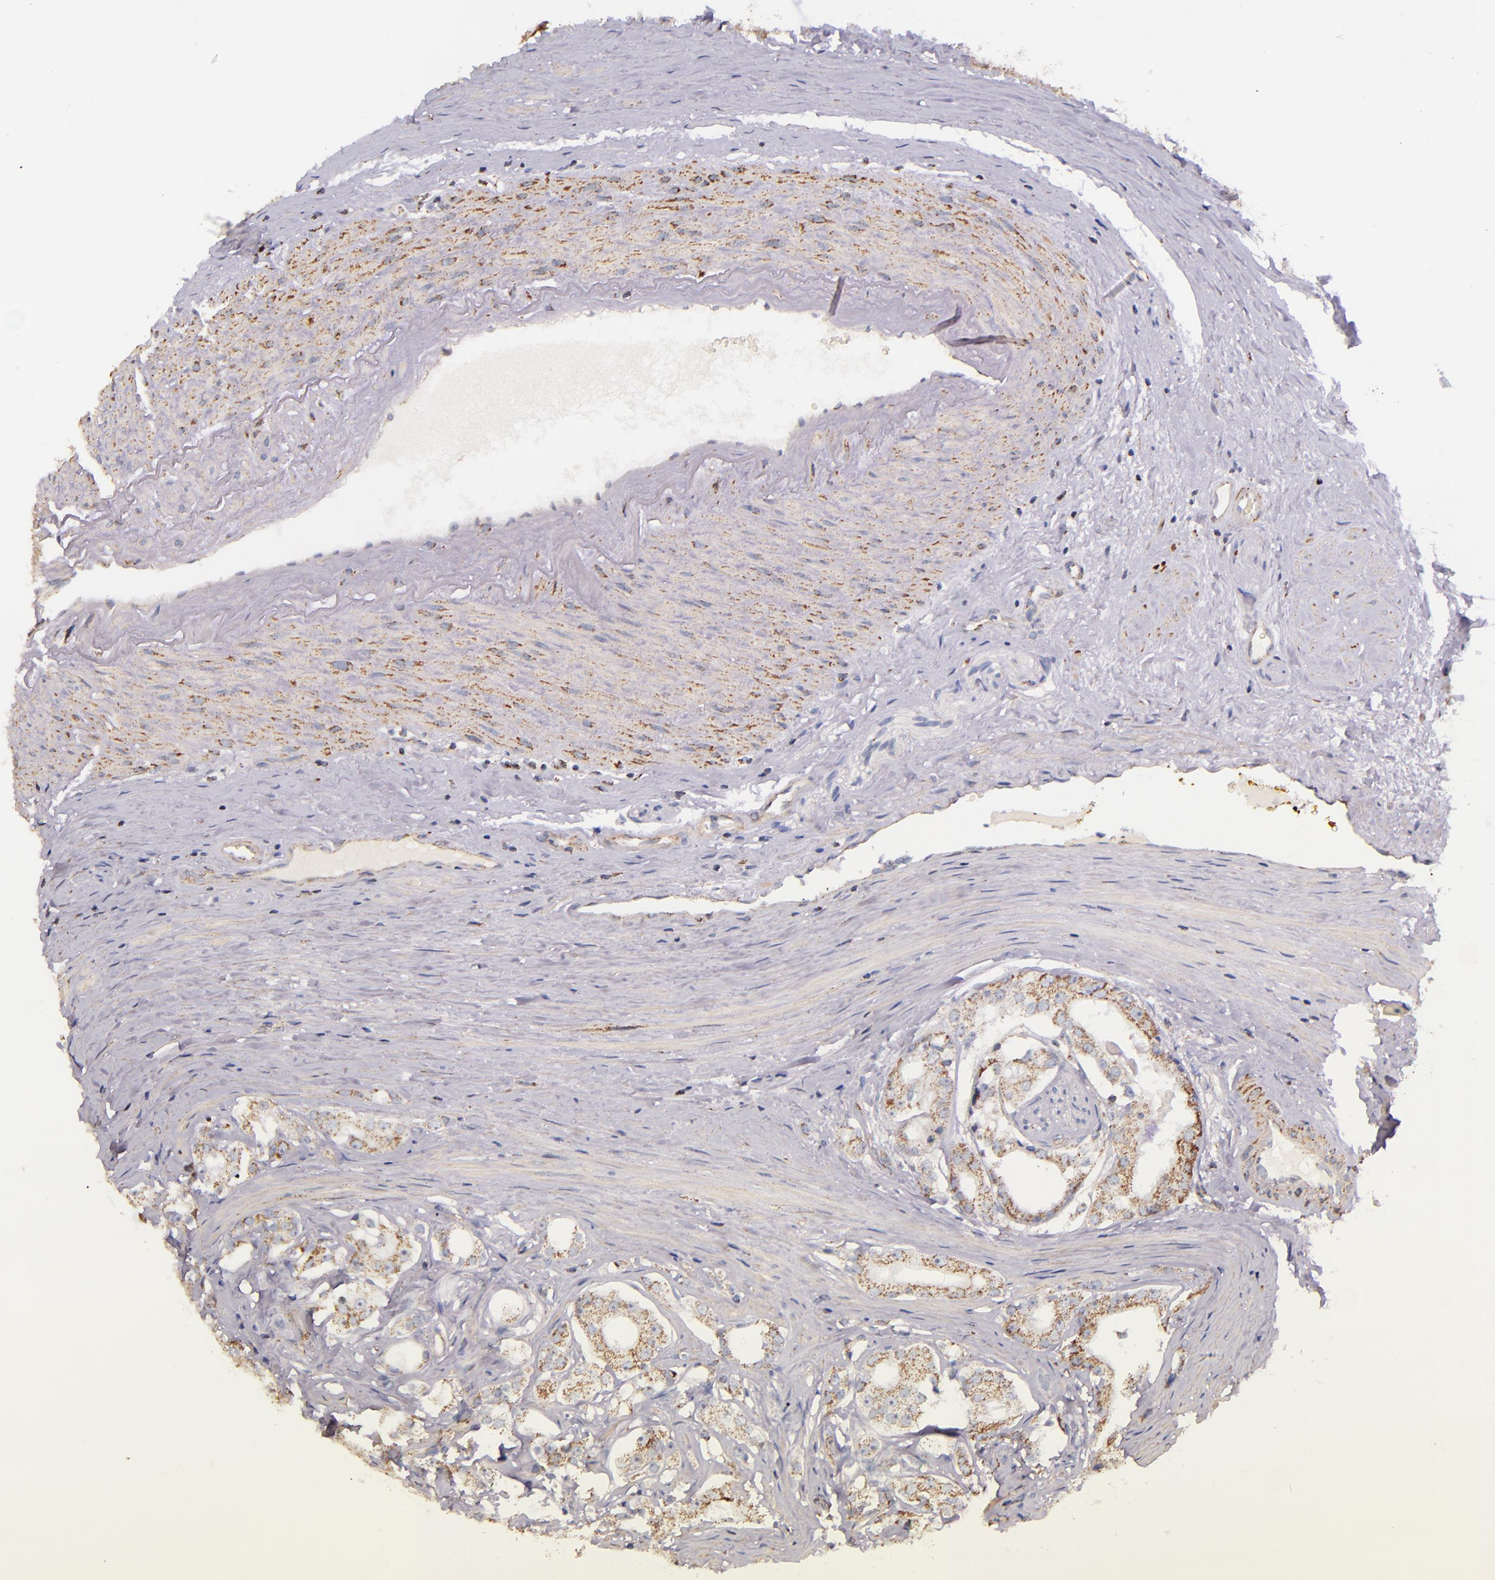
{"staining": {"intensity": "moderate", "quantity": ">75%", "location": "cytoplasmic/membranous"}, "tissue": "prostate cancer", "cell_type": "Tumor cells", "image_type": "cancer", "snomed": [{"axis": "morphology", "description": "Adenocarcinoma, High grade"}, {"axis": "topography", "description": "Prostate"}], "caption": "Brown immunohistochemical staining in human prostate adenocarcinoma (high-grade) shows moderate cytoplasmic/membranous positivity in about >75% of tumor cells. Using DAB (brown) and hematoxylin (blue) stains, captured at high magnification using brightfield microscopy.", "gene": "IDH3G", "patient": {"sex": "male", "age": 68}}